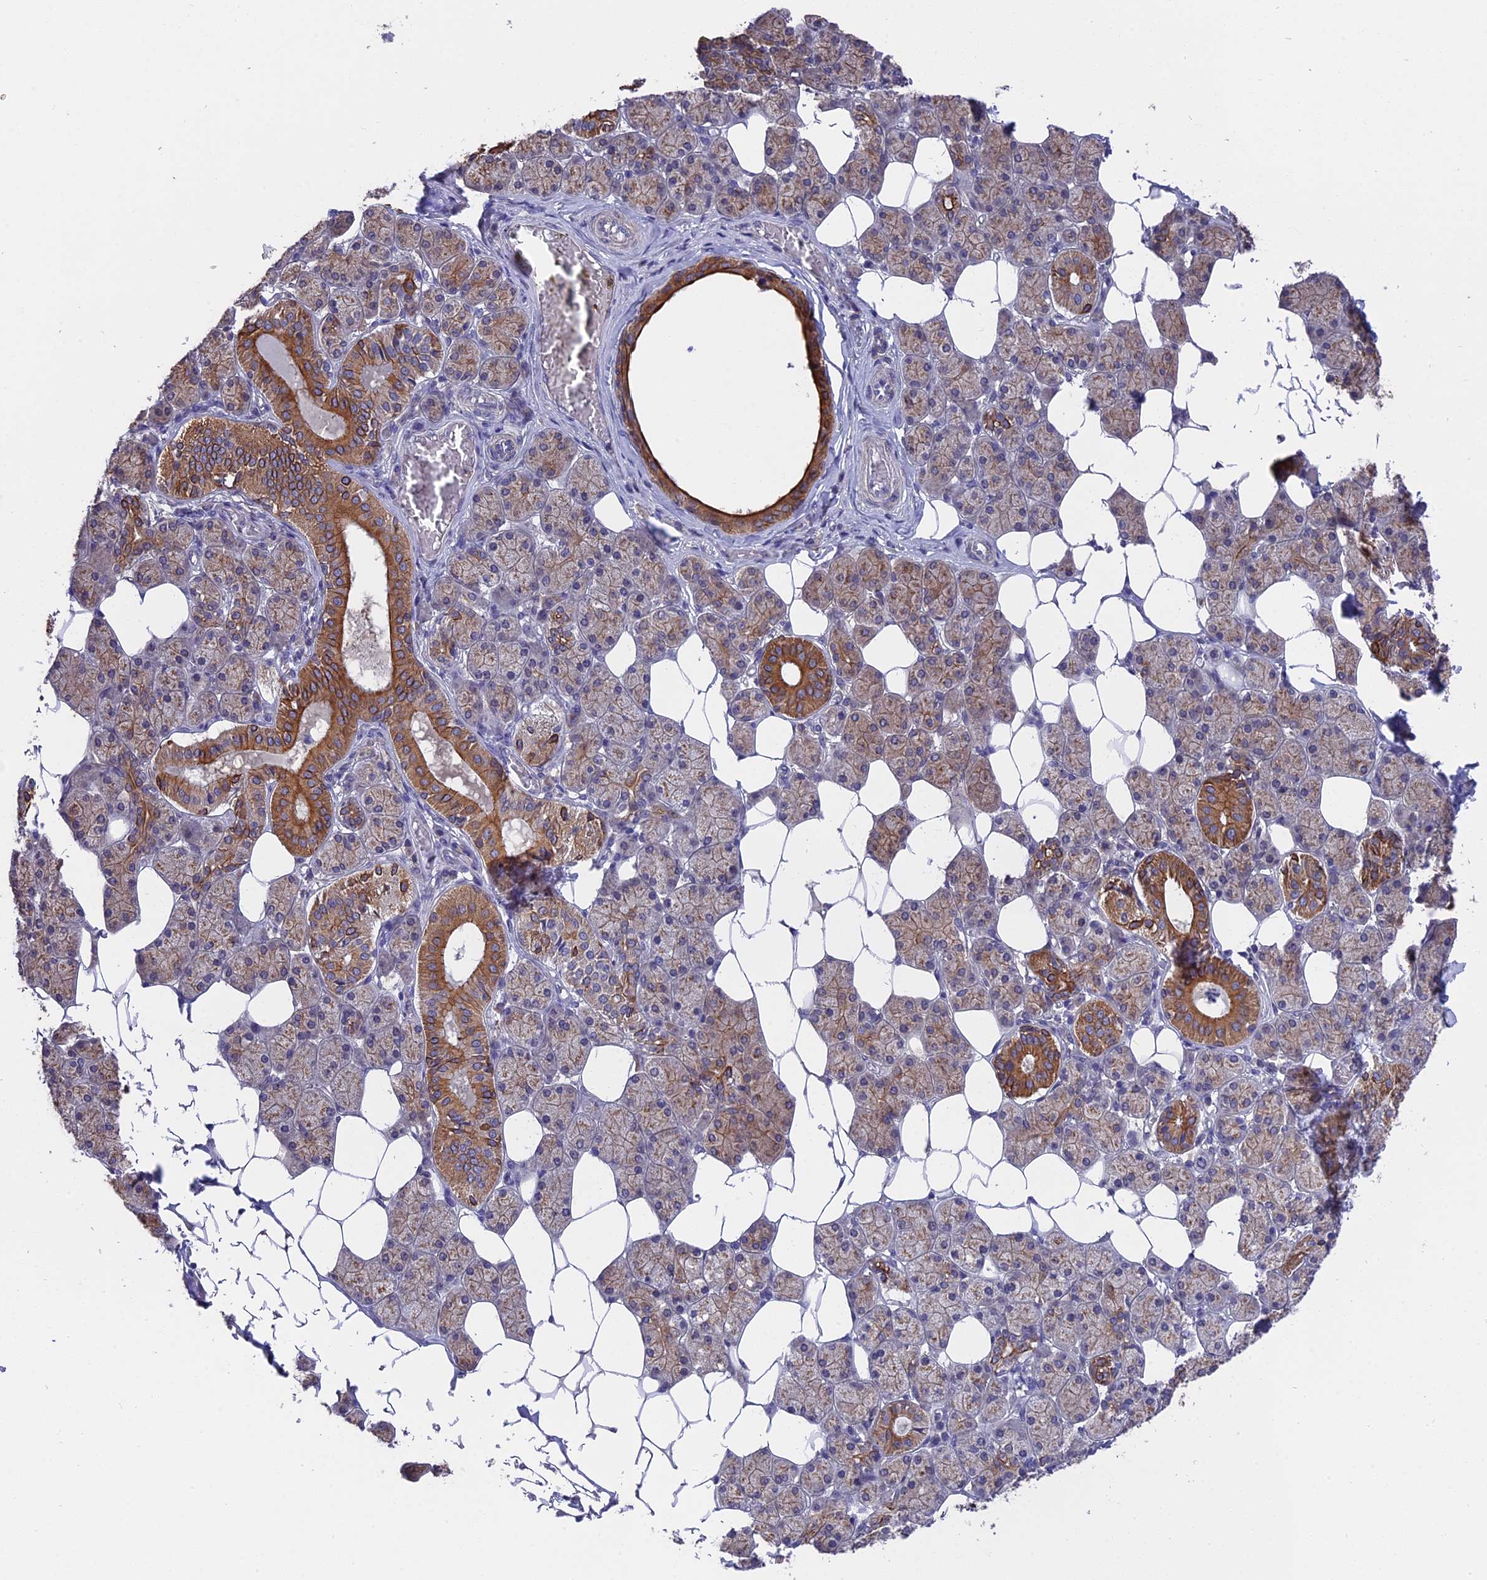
{"staining": {"intensity": "moderate", "quantity": "25%-75%", "location": "cytoplasmic/membranous"}, "tissue": "salivary gland", "cell_type": "Glandular cells", "image_type": "normal", "snomed": [{"axis": "morphology", "description": "Normal tissue, NOS"}, {"axis": "topography", "description": "Salivary gland"}], "caption": "Moderate cytoplasmic/membranous positivity is seen in about 25%-75% of glandular cells in benign salivary gland.", "gene": "ZCCHC2", "patient": {"sex": "female", "age": 33}}